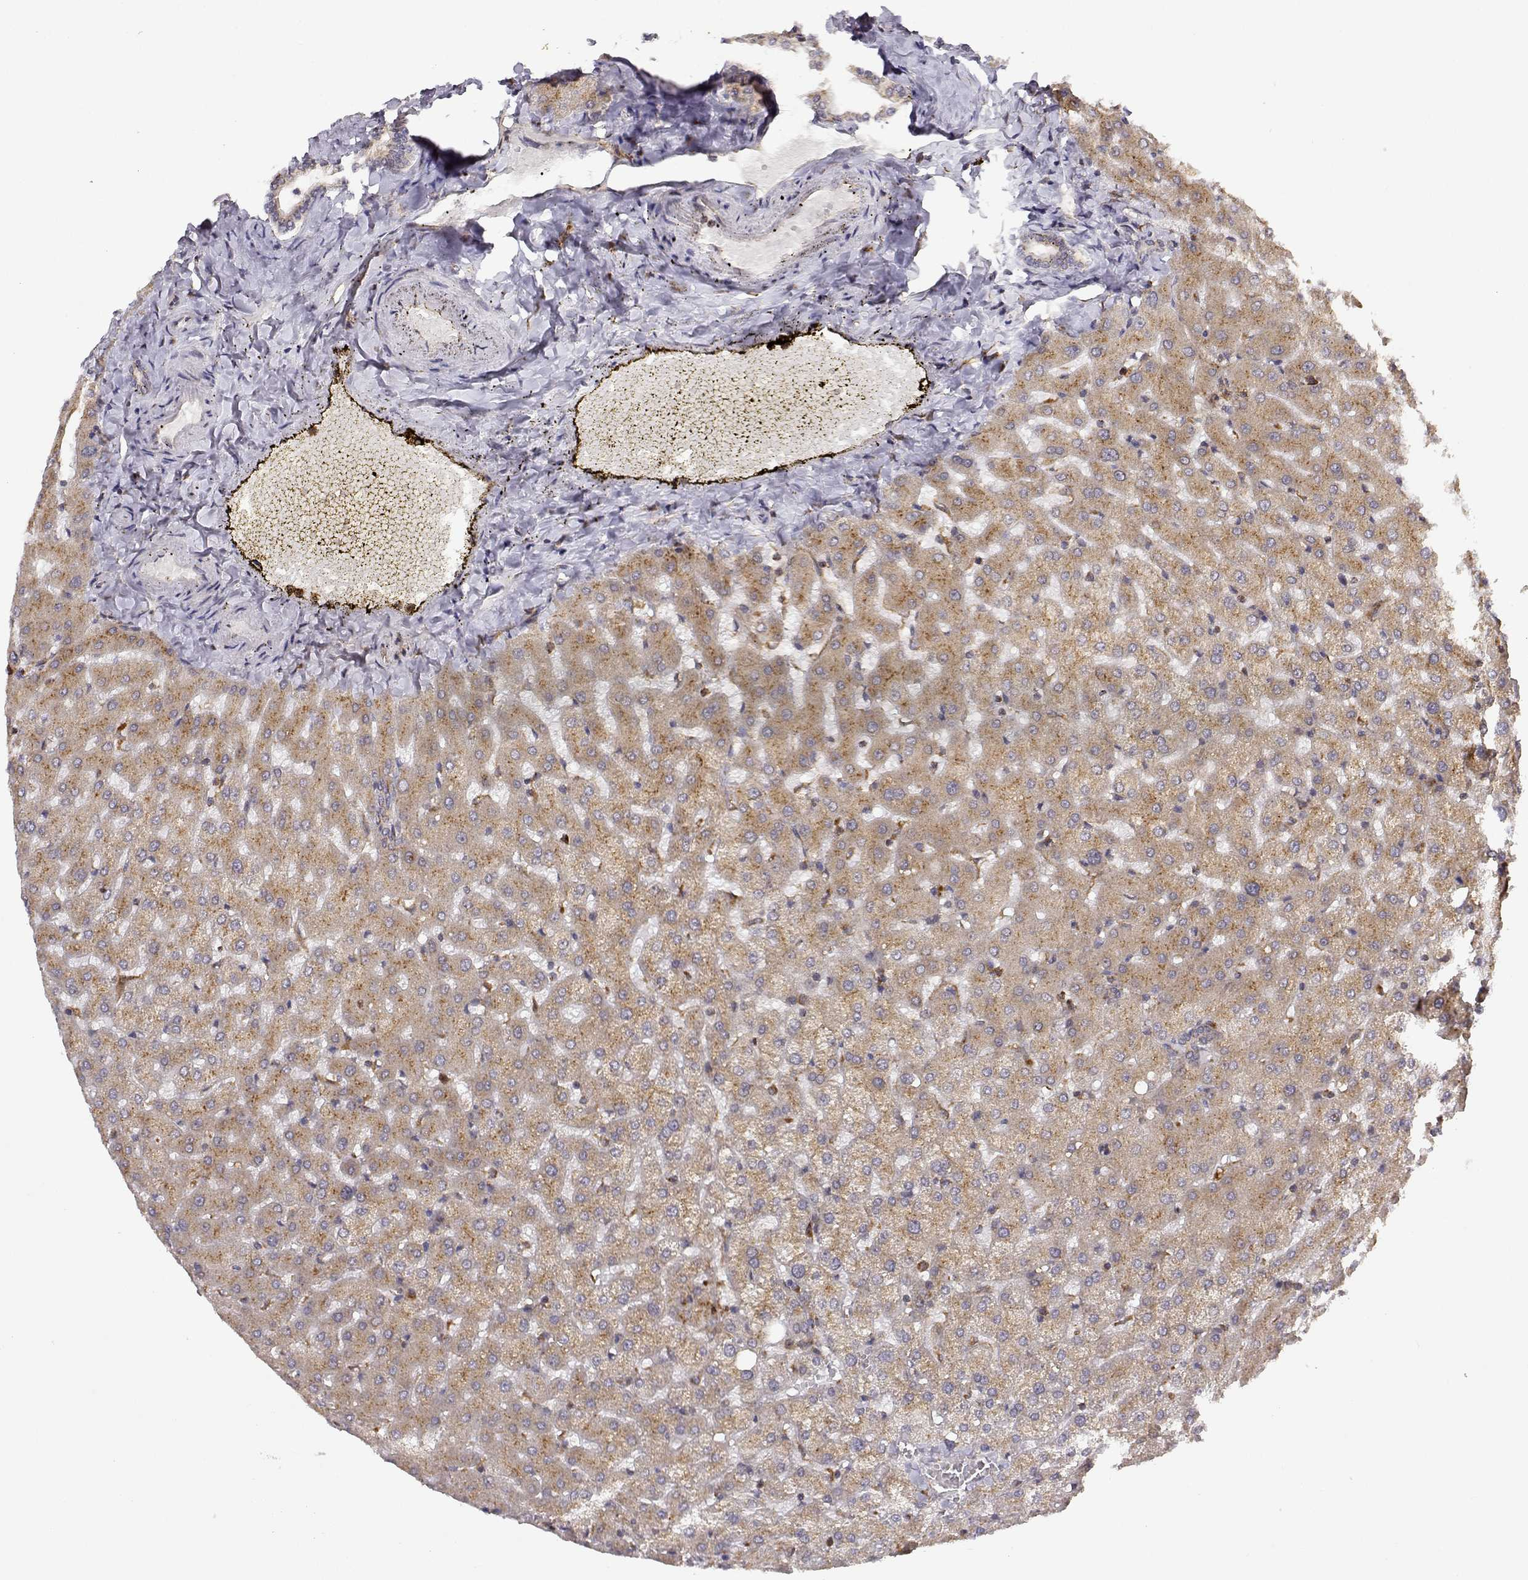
{"staining": {"intensity": "weak", "quantity": ">75%", "location": "cytoplasmic/membranous"}, "tissue": "liver", "cell_type": "Cholangiocytes", "image_type": "normal", "snomed": [{"axis": "morphology", "description": "Normal tissue, NOS"}, {"axis": "topography", "description": "Liver"}], "caption": "This is a histology image of immunohistochemistry (IHC) staining of benign liver, which shows weak expression in the cytoplasmic/membranous of cholangiocytes.", "gene": "RNF13", "patient": {"sex": "female", "age": 50}}